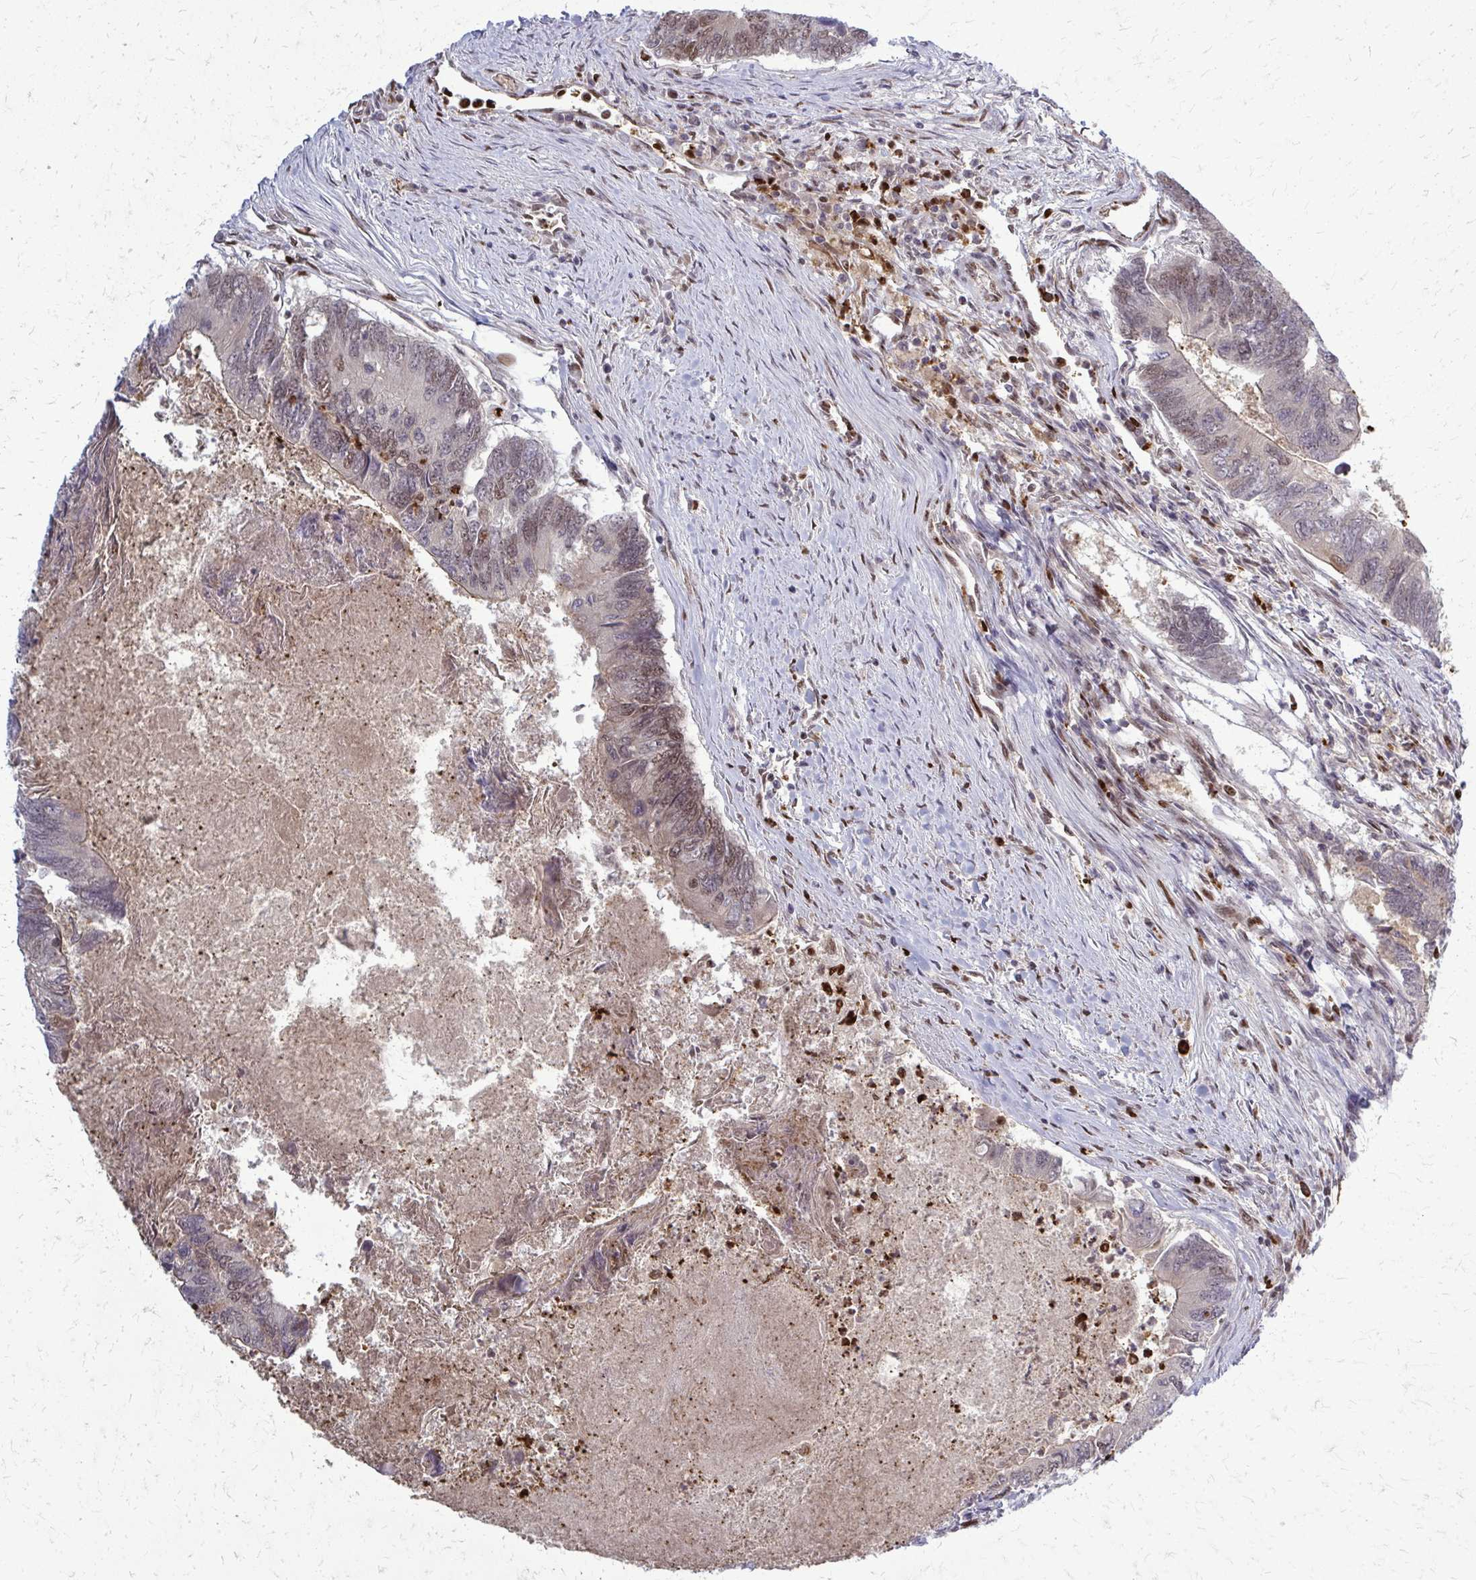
{"staining": {"intensity": "moderate", "quantity": "25%-75%", "location": "nuclear"}, "tissue": "colorectal cancer", "cell_type": "Tumor cells", "image_type": "cancer", "snomed": [{"axis": "morphology", "description": "Adenocarcinoma, NOS"}, {"axis": "topography", "description": "Colon"}], "caption": "Colorectal adenocarcinoma stained with a brown dye exhibits moderate nuclear positive staining in approximately 25%-75% of tumor cells.", "gene": "ZNF559", "patient": {"sex": "female", "age": 67}}